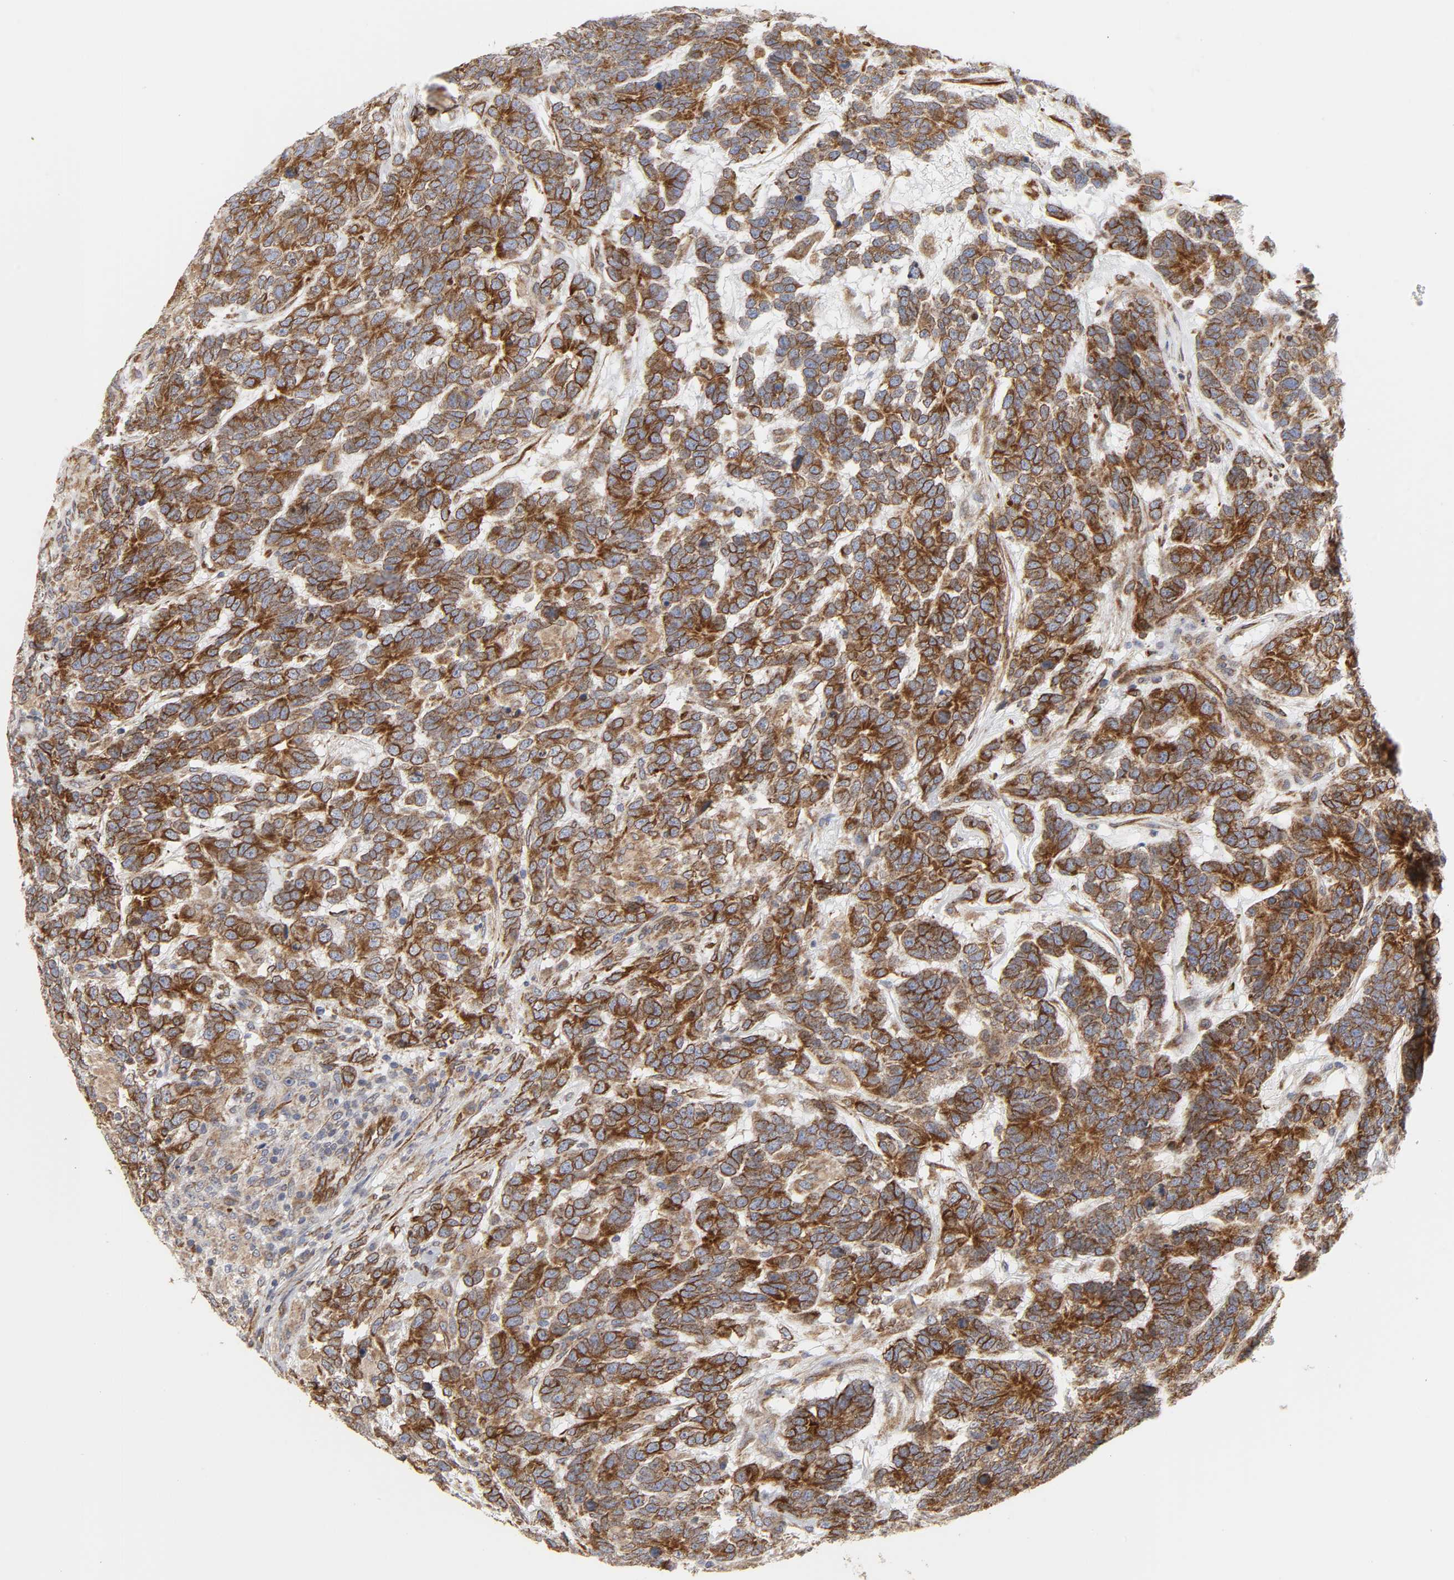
{"staining": {"intensity": "strong", "quantity": ">75%", "location": "cytoplasmic/membranous"}, "tissue": "testis cancer", "cell_type": "Tumor cells", "image_type": "cancer", "snomed": [{"axis": "morphology", "description": "Carcinoma, Embryonal, NOS"}, {"axis": "topography", "description": "Testis"}], "caption": "Immunohistochemical staining of embryonal carcinoma (testis) demonstrates strong cytoplasmic/membranous protein expression in approximately >75% of tumor cells. (Stains: DAB (3,3'-diaminobenzidine) in brown, nuclei in blue, Microscopy: brightfield microscopy at high magnification).", "gene": "POR", "patient": {"sex": "male", "age": 26}}